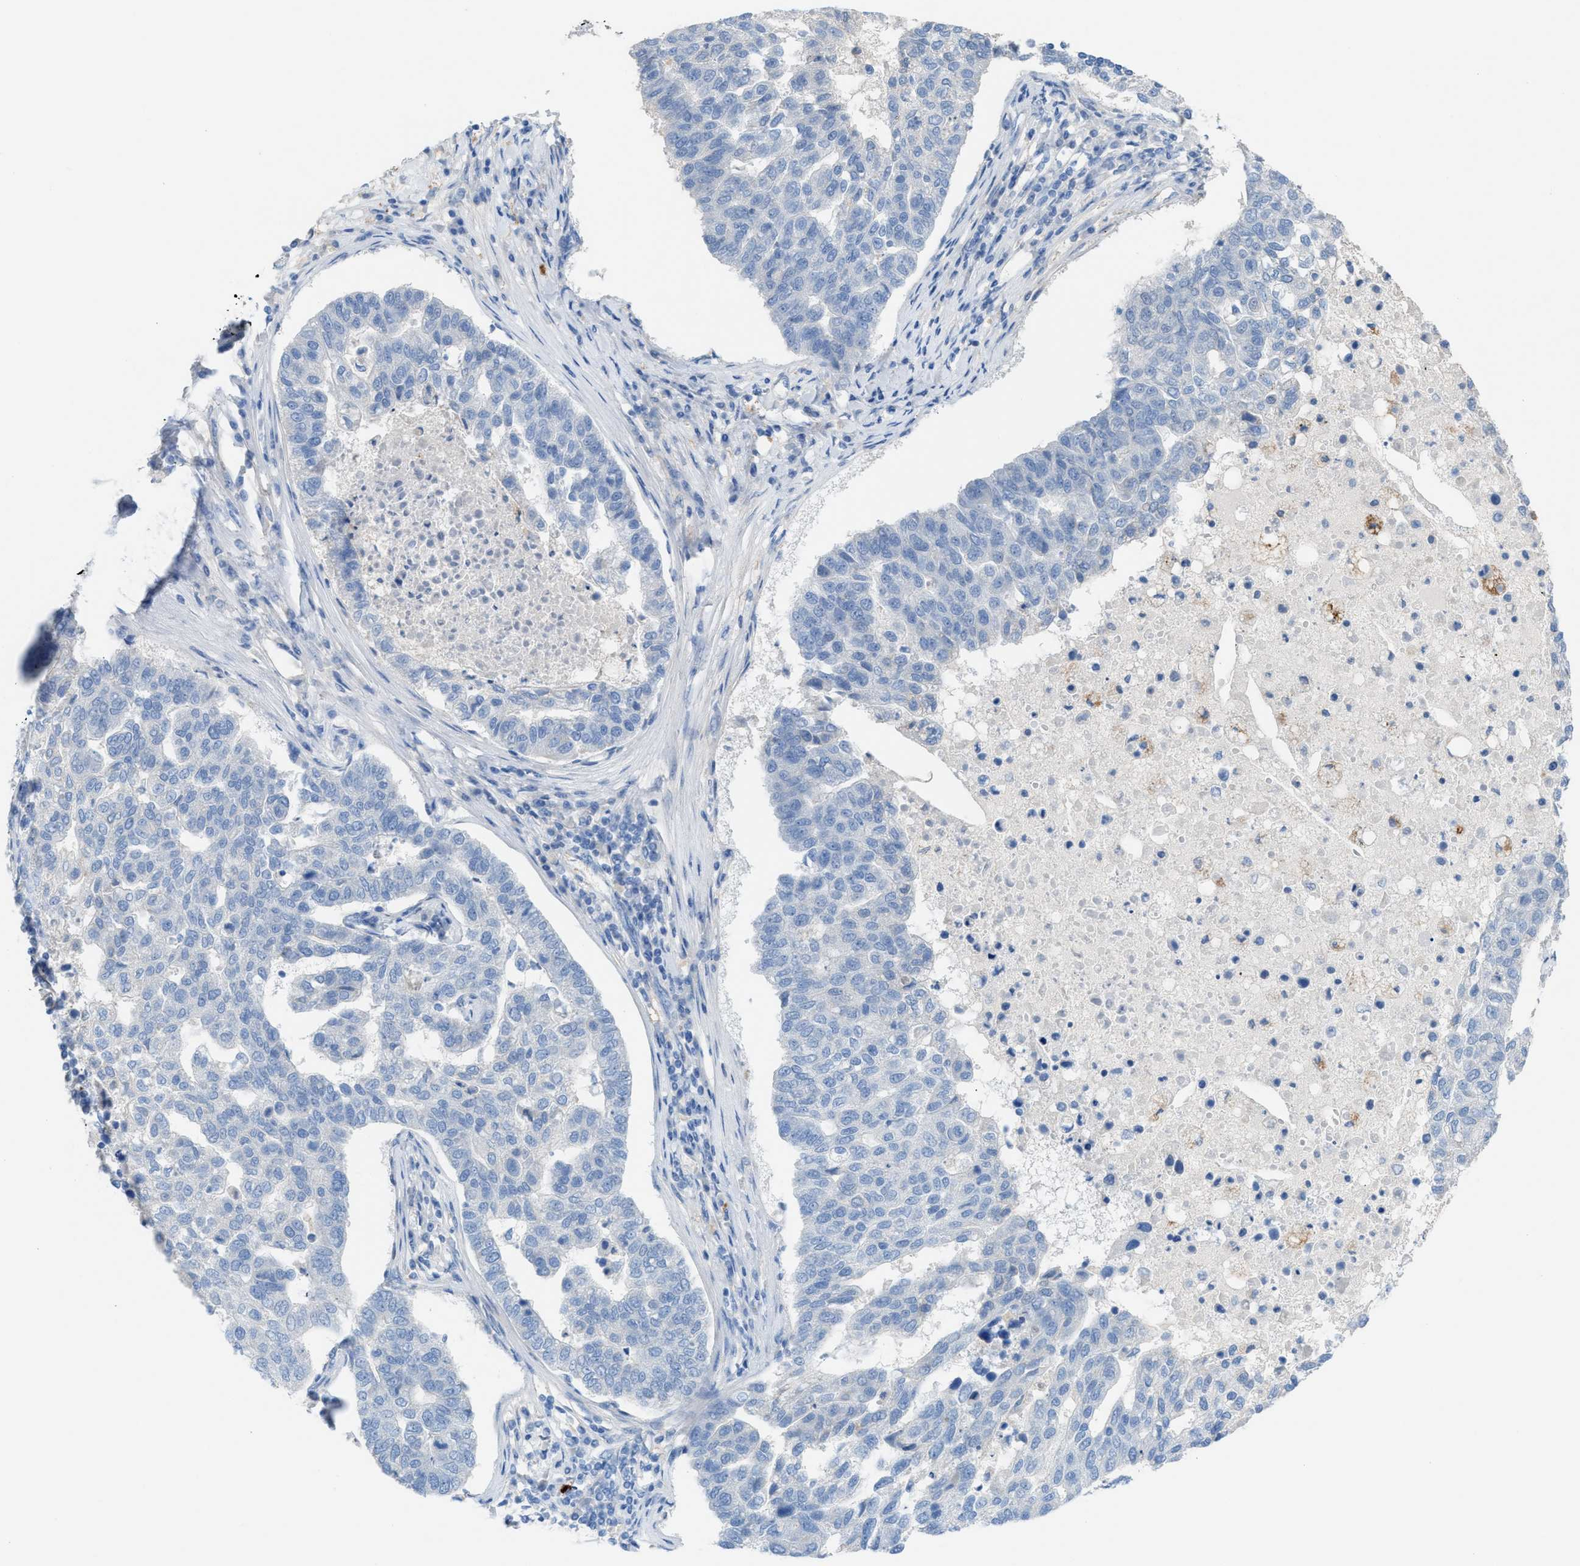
{"staining": {"intensity": "negative", "quantity": "none", "location": "none"}, "tissue": "pancreatic cancer", "cell_type": "Tumor cells", "image_type": "cancer", "snomed": [{"axis": "morphology", "description": "Adenocarcinoma, NOS"}, {"axis": "topography", "description": "Pancreas"}], "caption": "Protein analysis of pancreatic cancer demonstrates no significant expression in tumor cells.", "gene": "ASPA", "patient": {"sex": "female", "age": 61}}